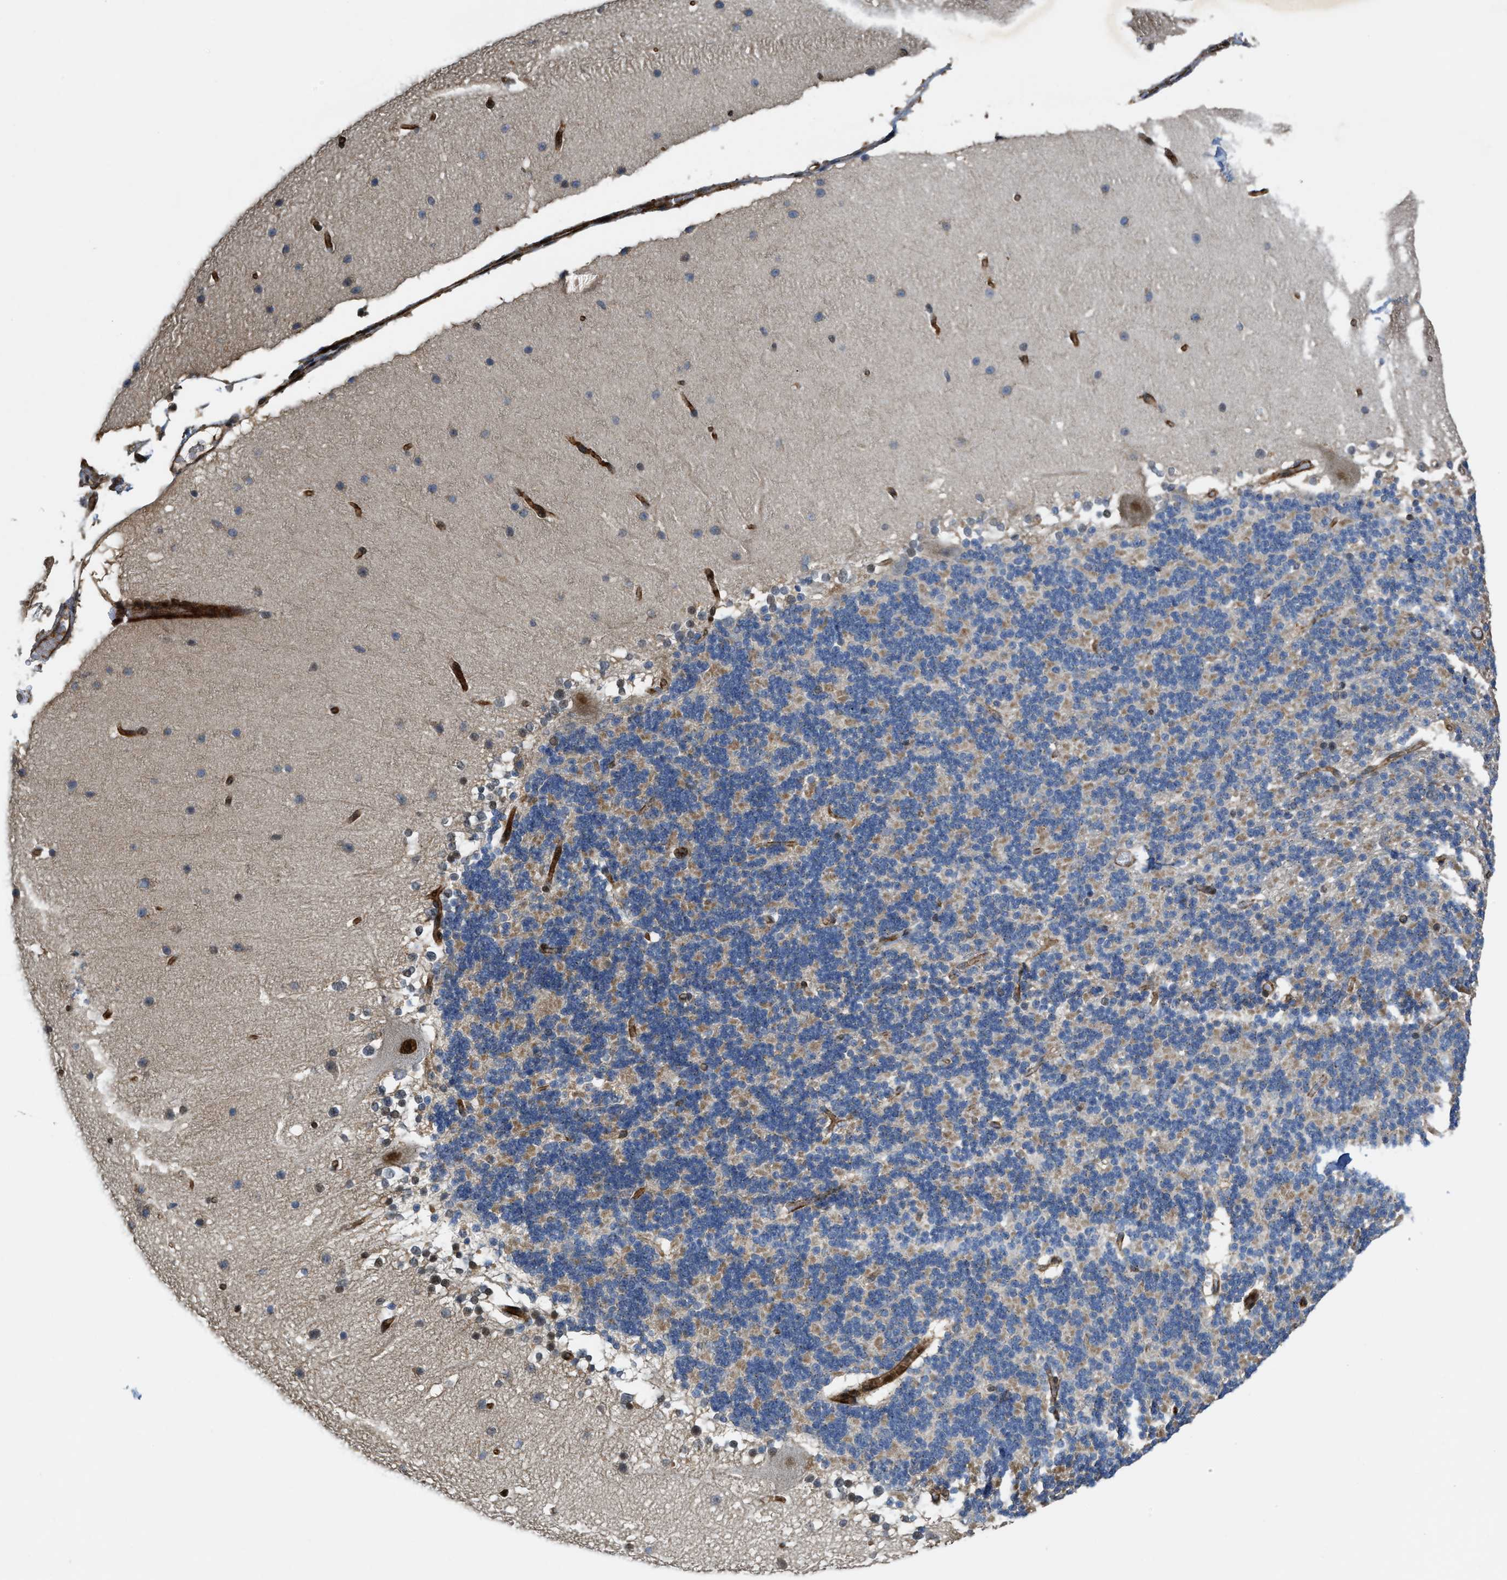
{"staining": {"intensity": "moderate", "quantity": "<25%", "location": "cytoplasmic/membranous"}, "tissue": "cerebellum", "cell_type": "Cells in granular layer", "image_type": "normal", "snomed": [{"axis": "morphology", "description": "Normal tissue, NOS"}, {"axis": "topography", "description": "Cerebellum"}], "caption": "Immunohistochemical staining of unremarkable cerebellum displays low levels of moderate cytoplasmic/membranous staining in approximately <25% of cells in granular layer.", "gene": "DPF2", "patient": {"sex": "female", "age": 19}}